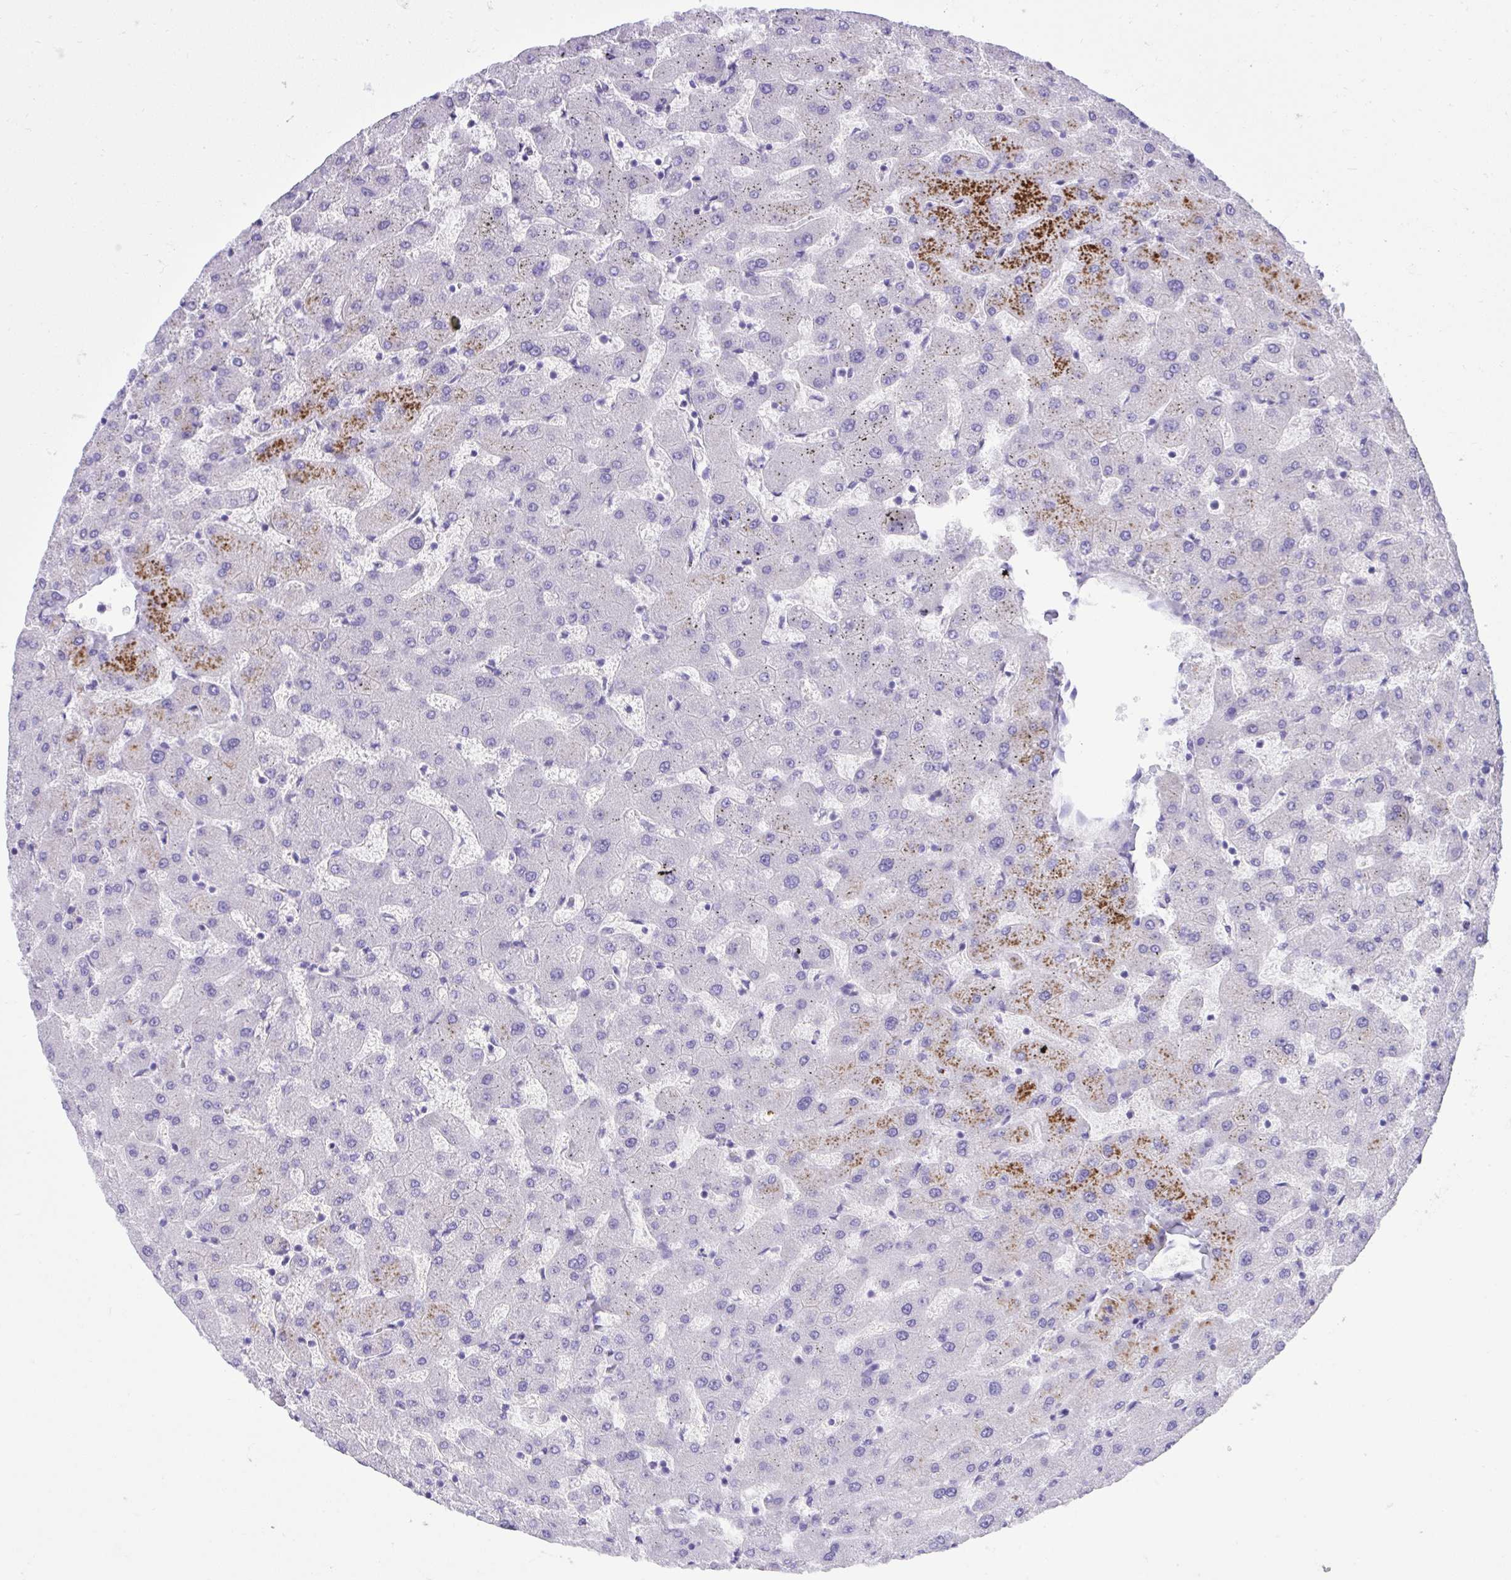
{"staining": {"intensity": "negative", "quantity": "none", "location": "none"}, "tissue": "liver", "cell_type": "Cholangiocytes", "image_type": "normal", "snomed": [{"axis": "morphology", "description": "Normal tissue, NOS"}, {"axis": "topography", "description": "Liver"}], "caption": "Immunohistochemistry photomicrograph of unremarkable liver: liver stained with DAB shows no significant protein positivity in cholangiocytes. The staining is performed using DAB (3,3'-diaminobenzidine) brown chromogen with nuclei counter-stained in using hematoxylin.", "gene": "ST6GALNAC3", "patient": {"sex": "female", "age": 63}}